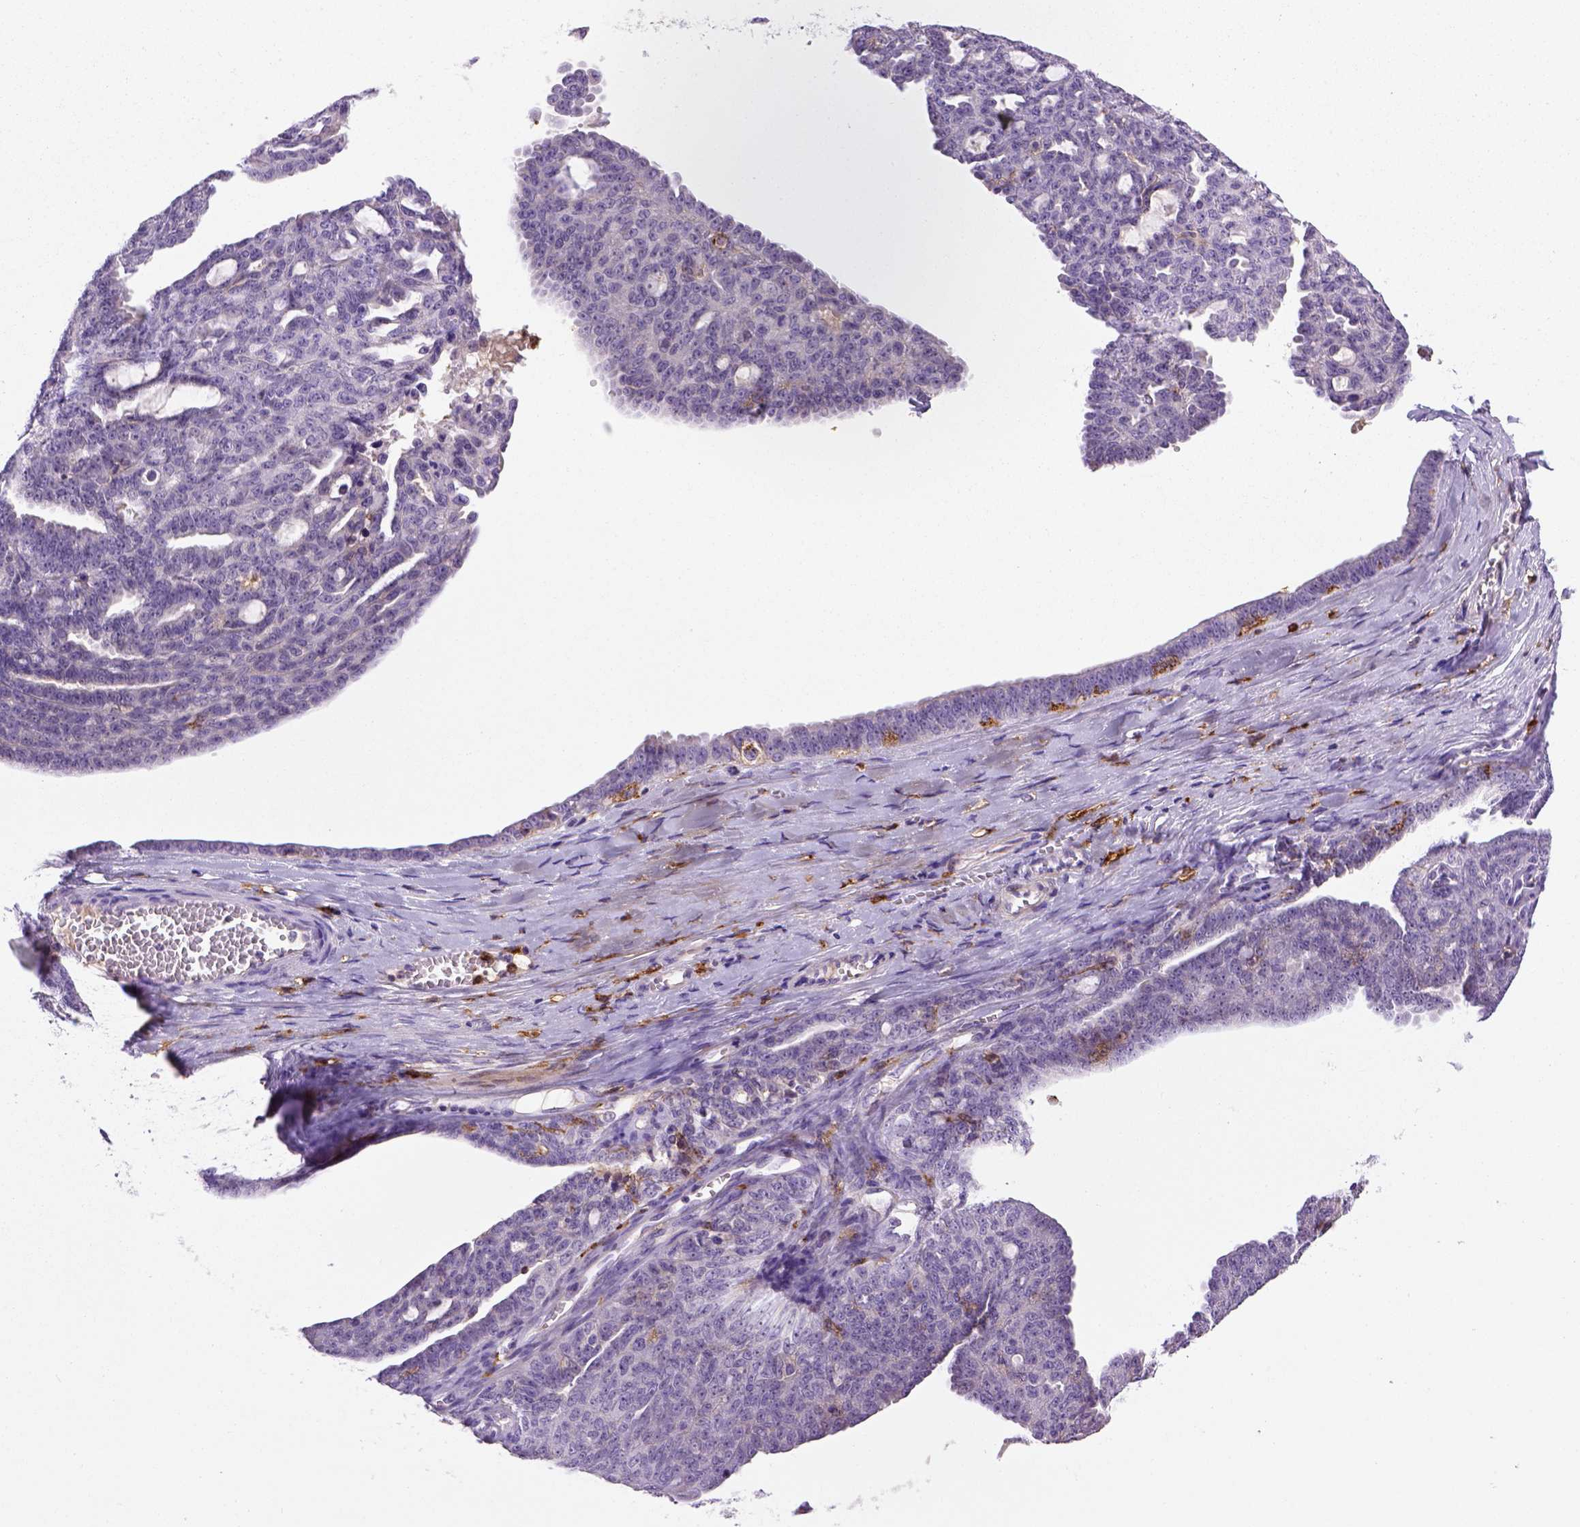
{"staining": {"intensity": "negative", "quantity": "none", "location": "none"}, "tissue": "ovarian cancer", "cell_type": "Tumor cells", "image_type": "cancer", "snomed": [{"axis": "morphology", "description": "Cystadenocarcinoma, serous, NOS"}, {"axis": "topography", "description": "Ovary"}], "caption": "This is a micrograph of immunohistochemistry (IHC) staining of serous cystadenocarcinoma (ovarian), which shows no positivity in tumor cells. (DAB (3,3'-diaminobenzidine) immunohistochemistry with hematoxylin counter stain).", "gene": "CD14", "patient": {"sex": "female", "age": 71}}